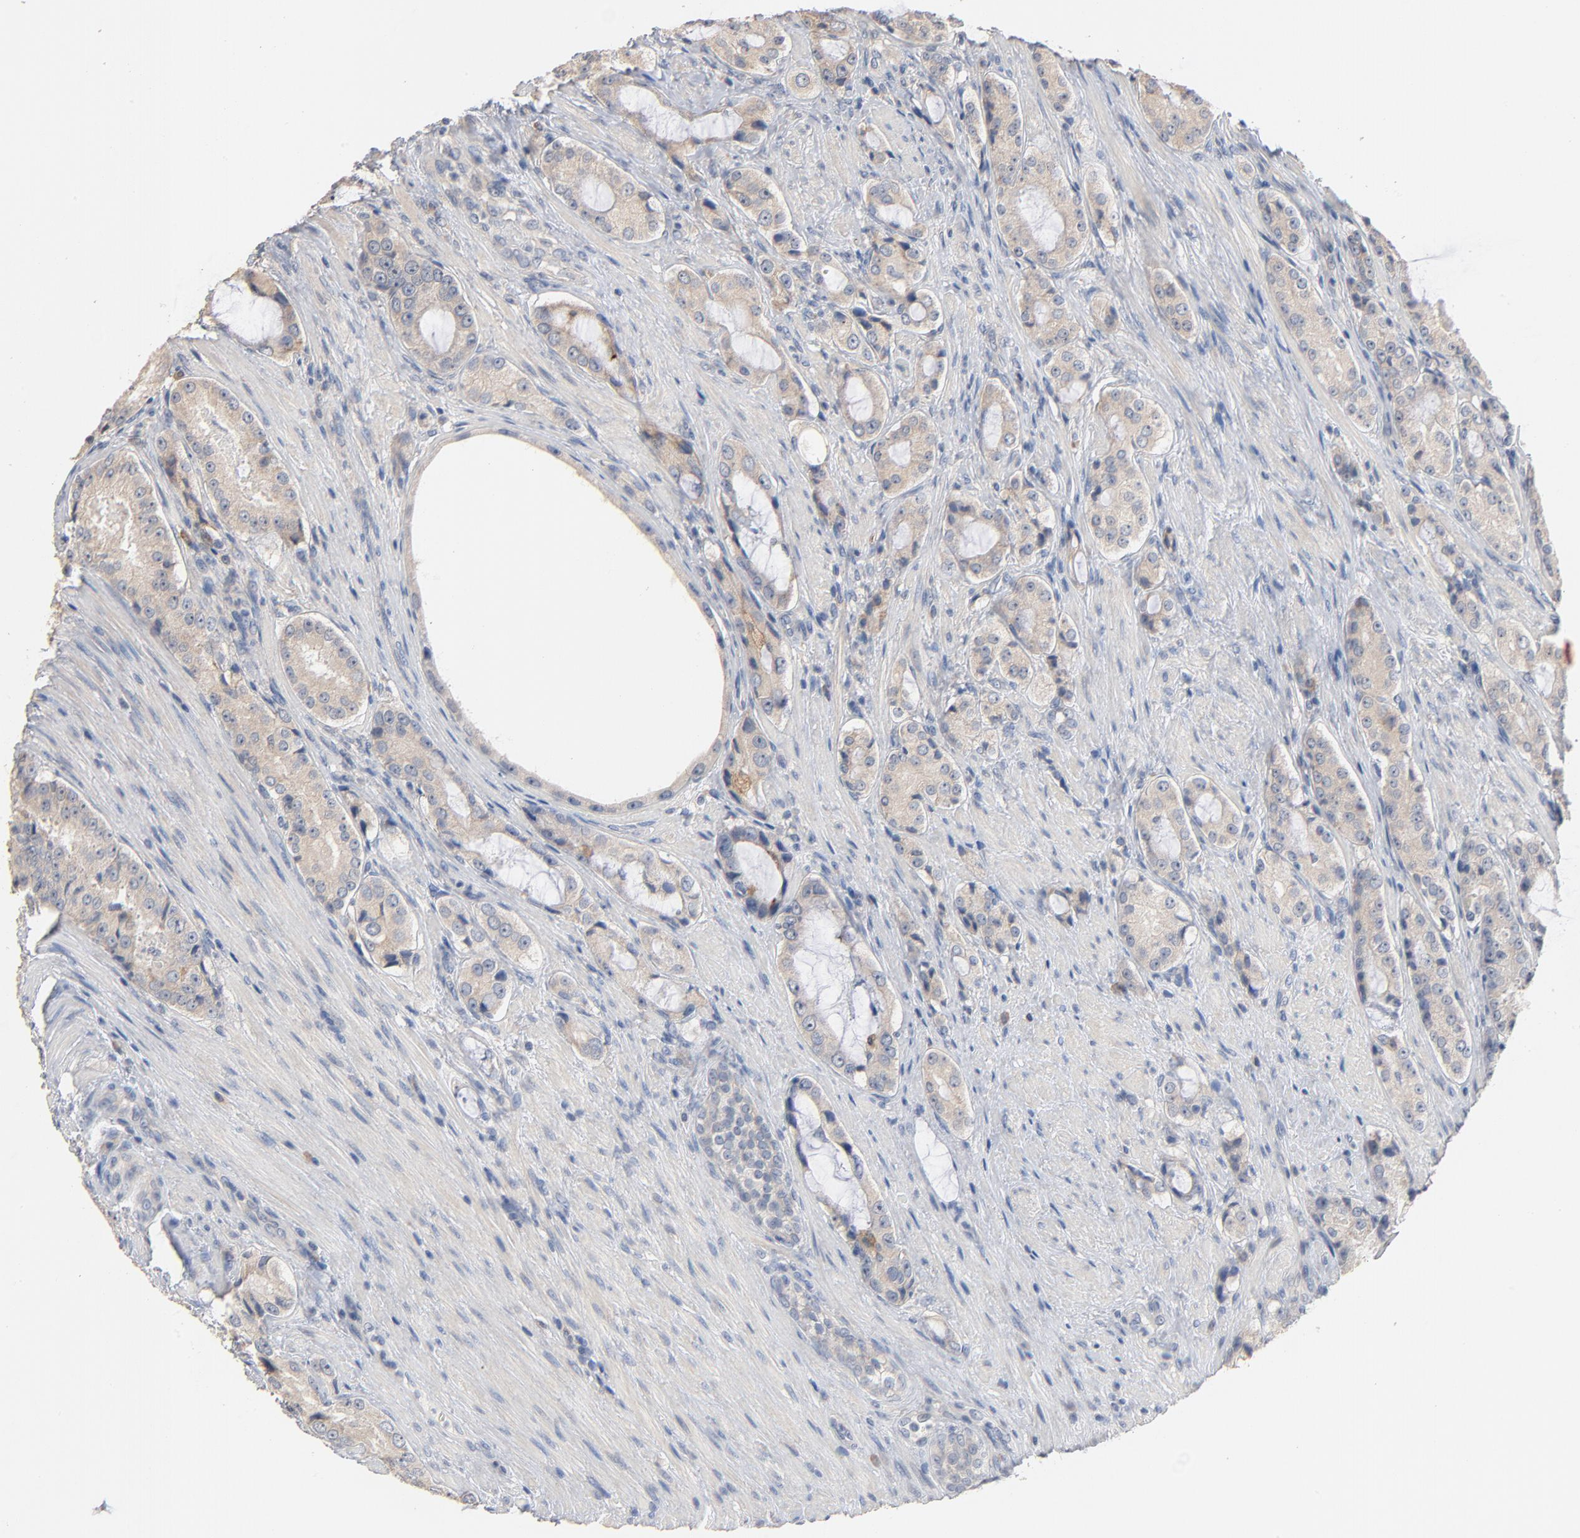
{"staining": {"intensity": "weak", "quantity": "25%-75%", "location": "cytoplasmic/membranous"}, "tissue": "prostate cancer", "cell_type": "Tumor cells", "image_type": "cancer", "snomed": [{"axis": "morphology", "description": "Adenocarcinoma, High grade"}, {"axis": "topography", "description": "Prostate"}], "caption": "A low amount of weak cytoplasmic/membranous positivity is present in about 25%-75% of tumor cells in prostate adenocarcinoma (high-grade) tissue. Using DAB (brown) and hematoxylin (blue) stains, captured at high magnification using brightfield microscopy.", "gene": "ZDHHC8", "patient": {"sex": "male", "age": 72}}